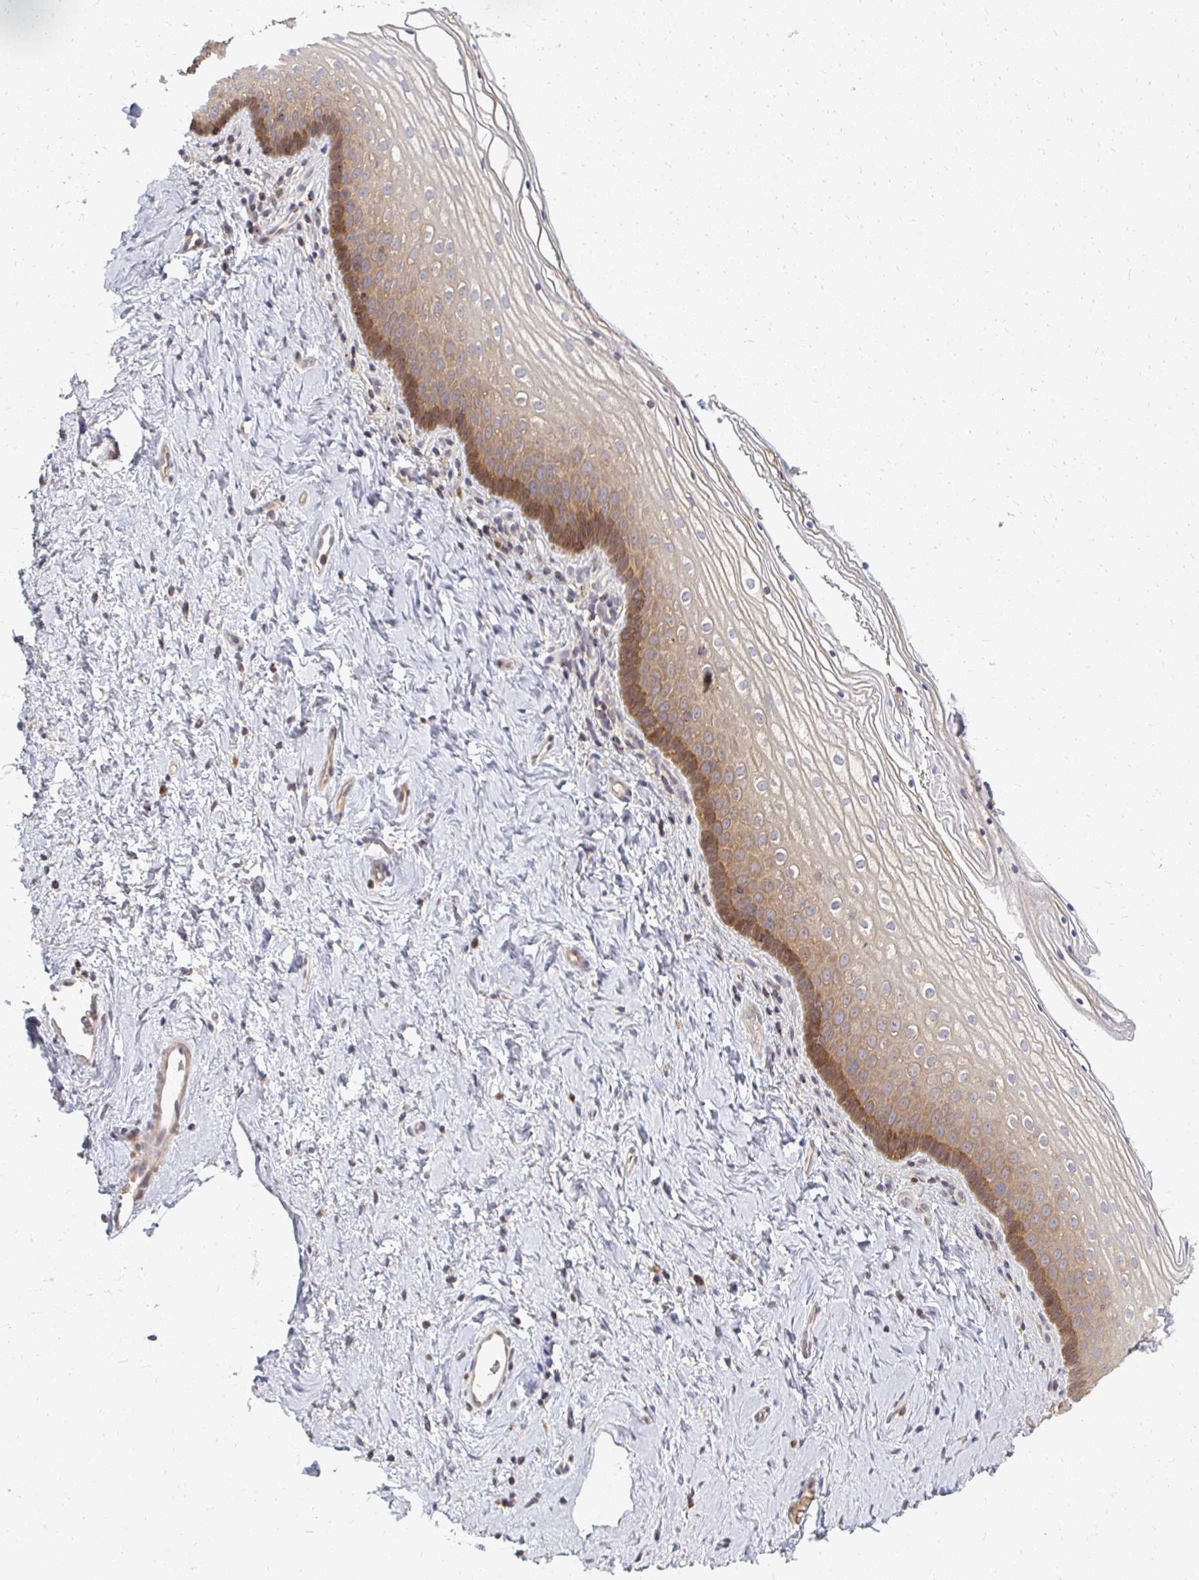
{"staining": {"intensity": "moderate", "quantity": "<25%", "location": "cytoplasmic/membranous"}, "tissue": "vagina", "cell_type": "Squamous epithelial cells", "image_type": "normal", "snomed": [{"axis": "morphology", "description": "Normal tissue, NOS"}, {"axis": "morphology", "description": "Squamous cell carcinoma, NOS"}, {"axis": "topography", "description": "Vagina"}, {"axis": "topography", "description": "Cervix"}], "caption": "Unremarkable vagina demonstrates moderate cytoplasmic/membranous staining in about <25% of squamous epithelial cells The staining was performed using DAB, with brown indicating positive protein expression. Nuclei are stained blue with hematoxylin..", "gene": "ZNF285", "patient": {"sex": "female", "age": 45}}